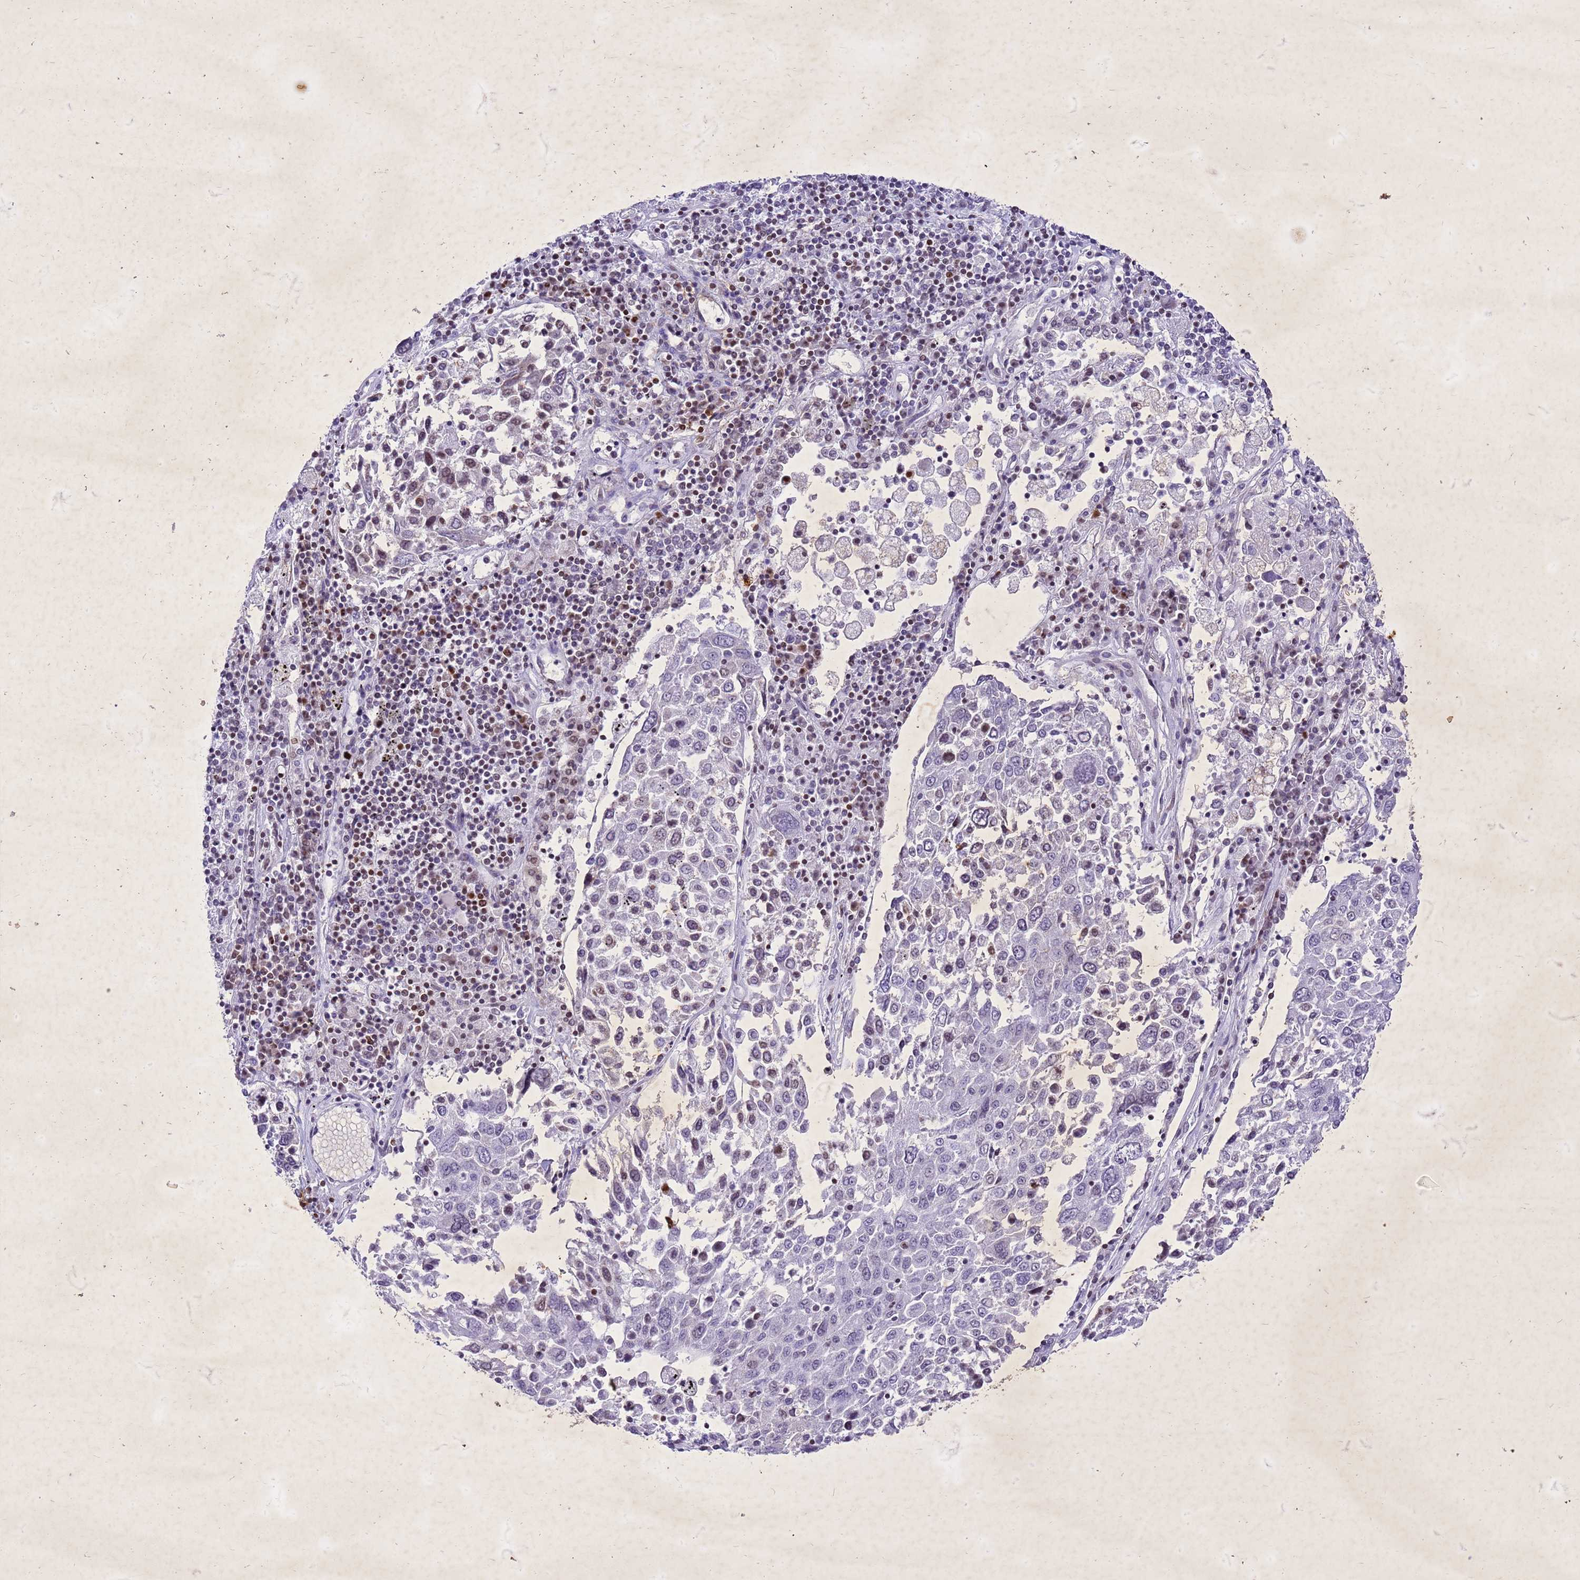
{"staining": {"intensity": "moderate", "quantity": "<25%", "location": "nuclear"}, "tissue": "lung cancer", "cell_type": "Tumor cells", "image_type": "cancer", "snomed": [{"axis": "morphology", "description": "Squamous cell carcinoma, NOS"}, {"axis": "topography", "description": "Lung"}], "caption": "About <25% of tumor cells in lung cancer (squamous cell carcinoma) exhibit moderate nuclear protein staining as visualized by brown immunohistochemical staining.", "gene": "COPS9", "patient": {"sex": "male", "age": 65}}